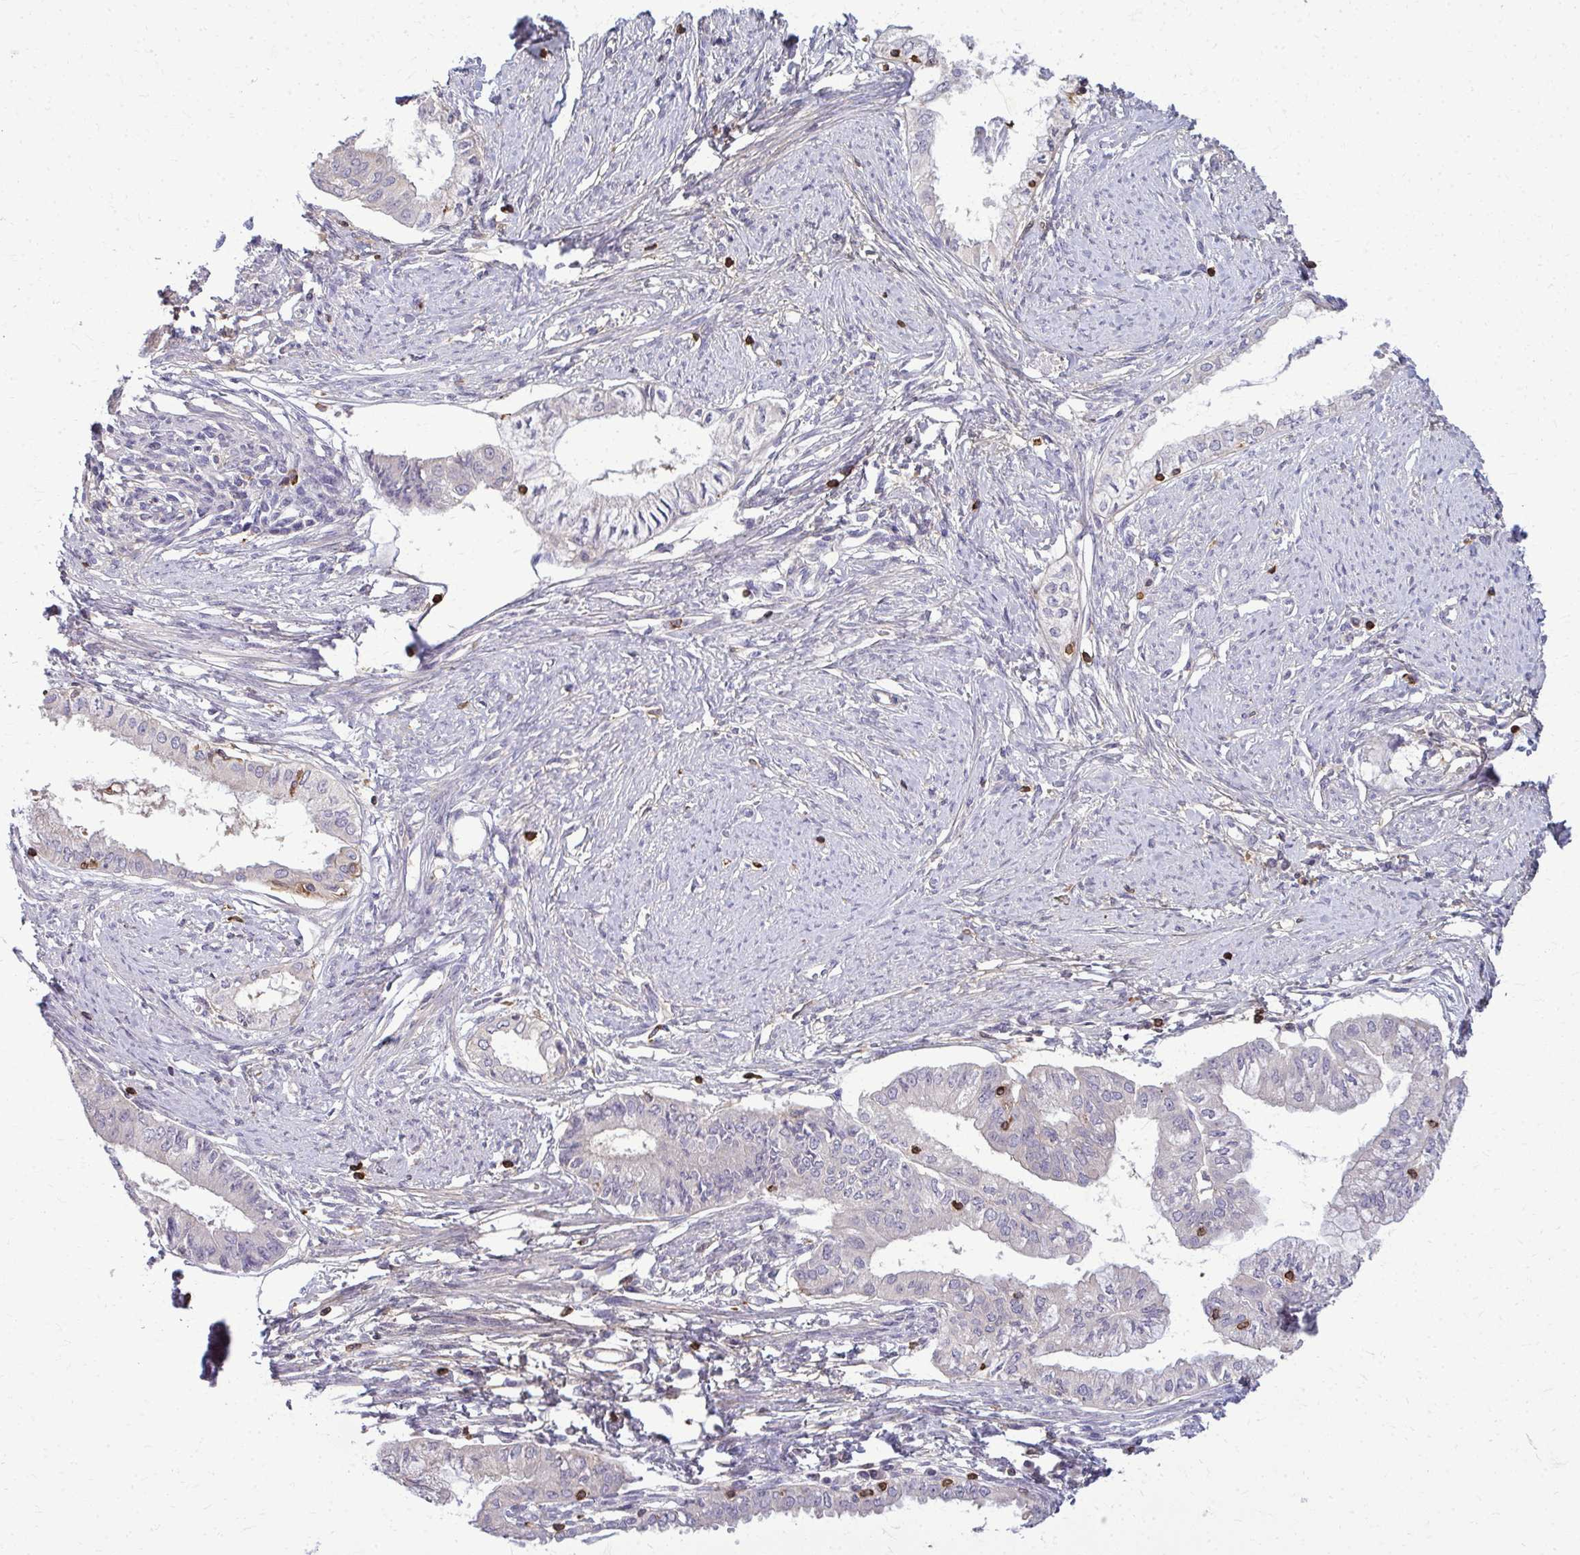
{"staining": {"intensity": "negative", "quantity": "none", "location": "none"}, "tissue": "endometrial cancer", "cell_type": "Tumor cells", "image_type": "cancer", "snomed": [{"axis": "morphology", "description": "Adenocarcinoma, NOS"}, {"axis": "topography", "description": "Endometrium"}], "caption": "IHC histopathology image of neoplastic tissue: human endometrial adenocarcinoma stained with DAB reveals no significant protein expression in tumor cells. (Stains: DAB IHC with hematoxylin counter stain, Microscopy: brightfield microscopy at high magnification).", "gene": "AP5M1", "patient": {"sex": "female", "age": 76}}